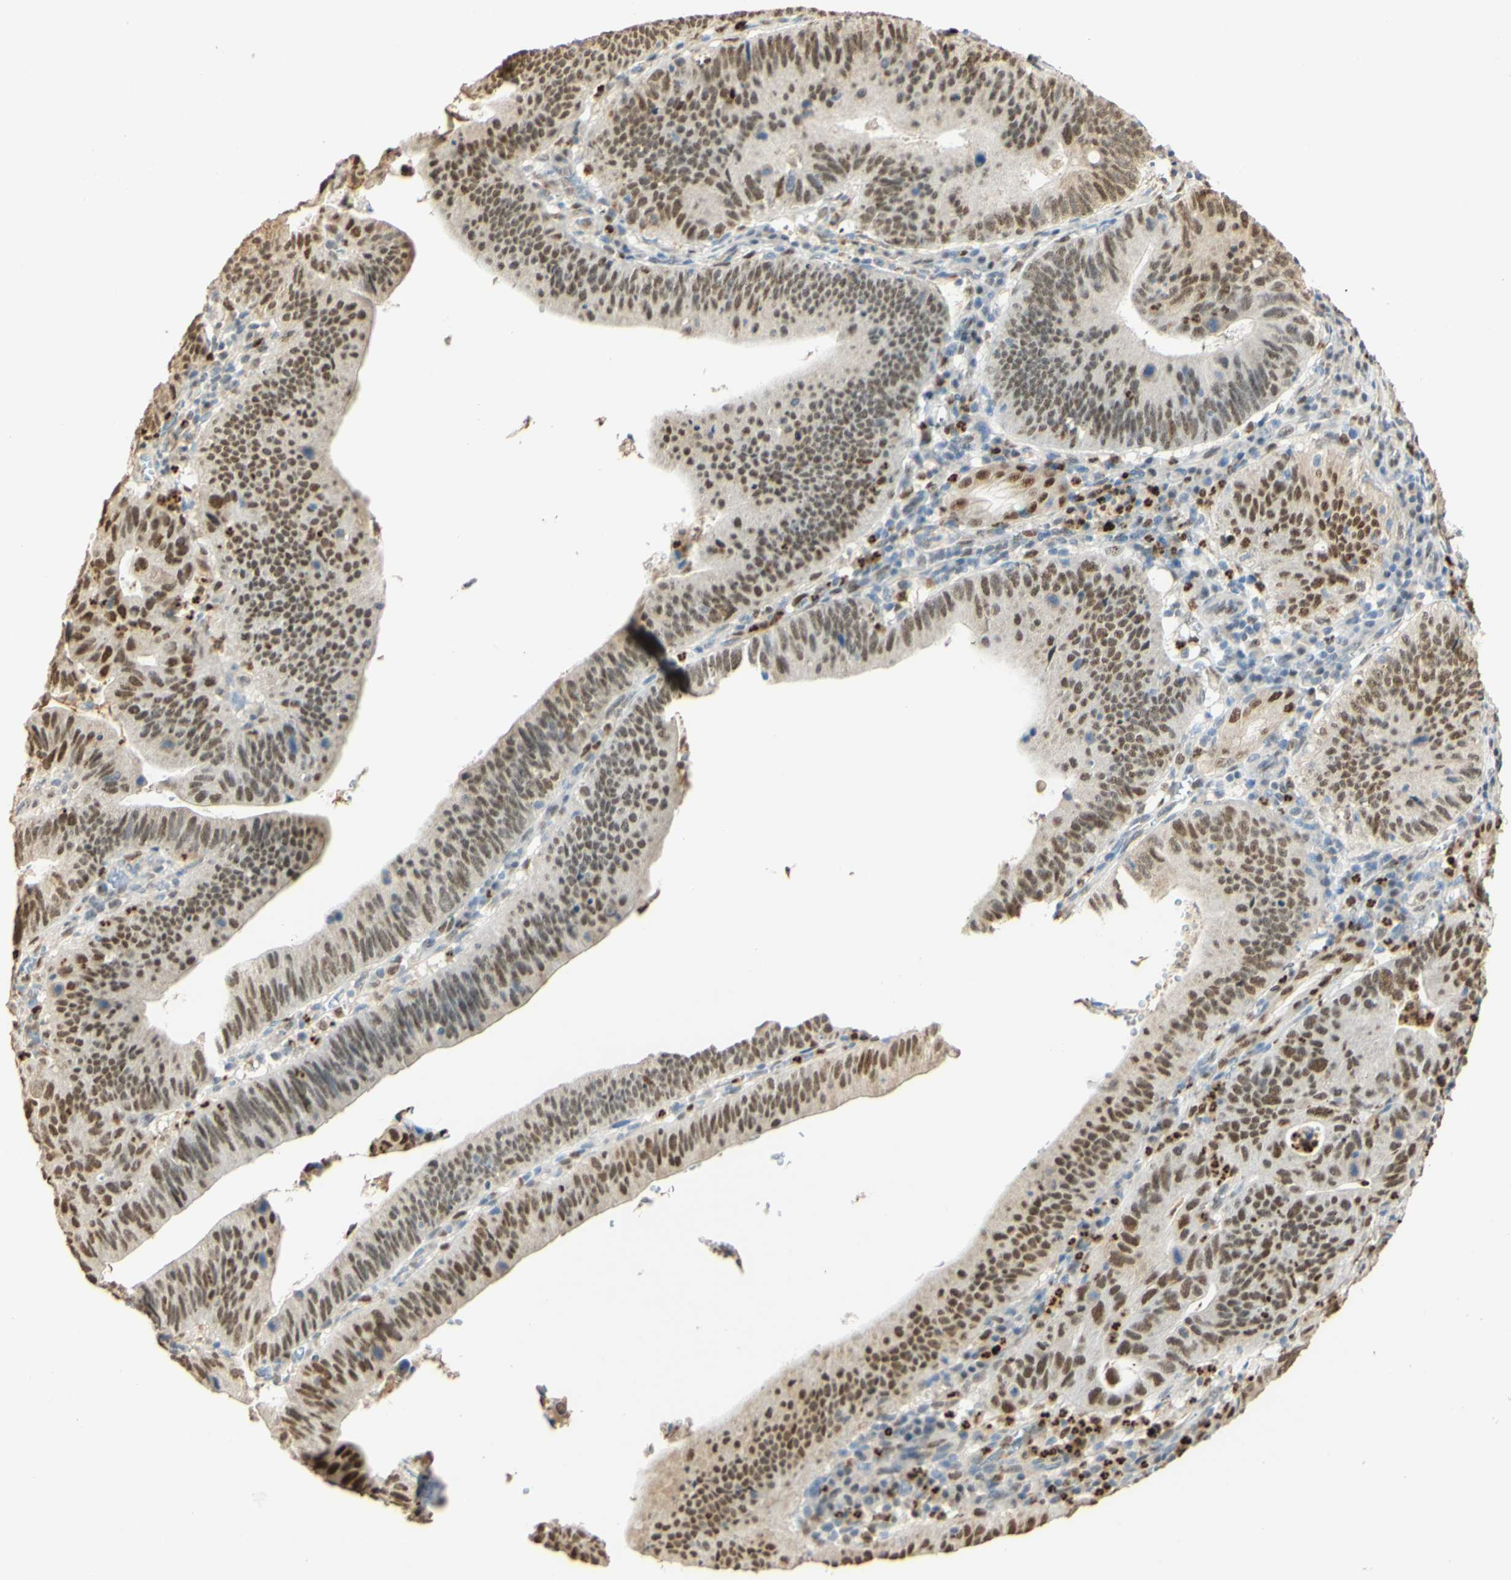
{"staining": {"intensity": "moderate", "quantity": ">75%", "location": "nuclear"}, "tissue": "stomach cancer", "cell_type": "Tumor cells", "image_type": "cancer", "snomed": [{"axis": "morphology", "description": "Adenocarcinoma, NOS"}, {"axis": "topography", "description": "Stomach"}], "caption": "An image of human stomach adenocarcinoma stained for a protein reveals moderate nuclear brown staining in tumor cells.", "gene": "MAP3K4", "patient": {"sex": "male", "age": 59}}